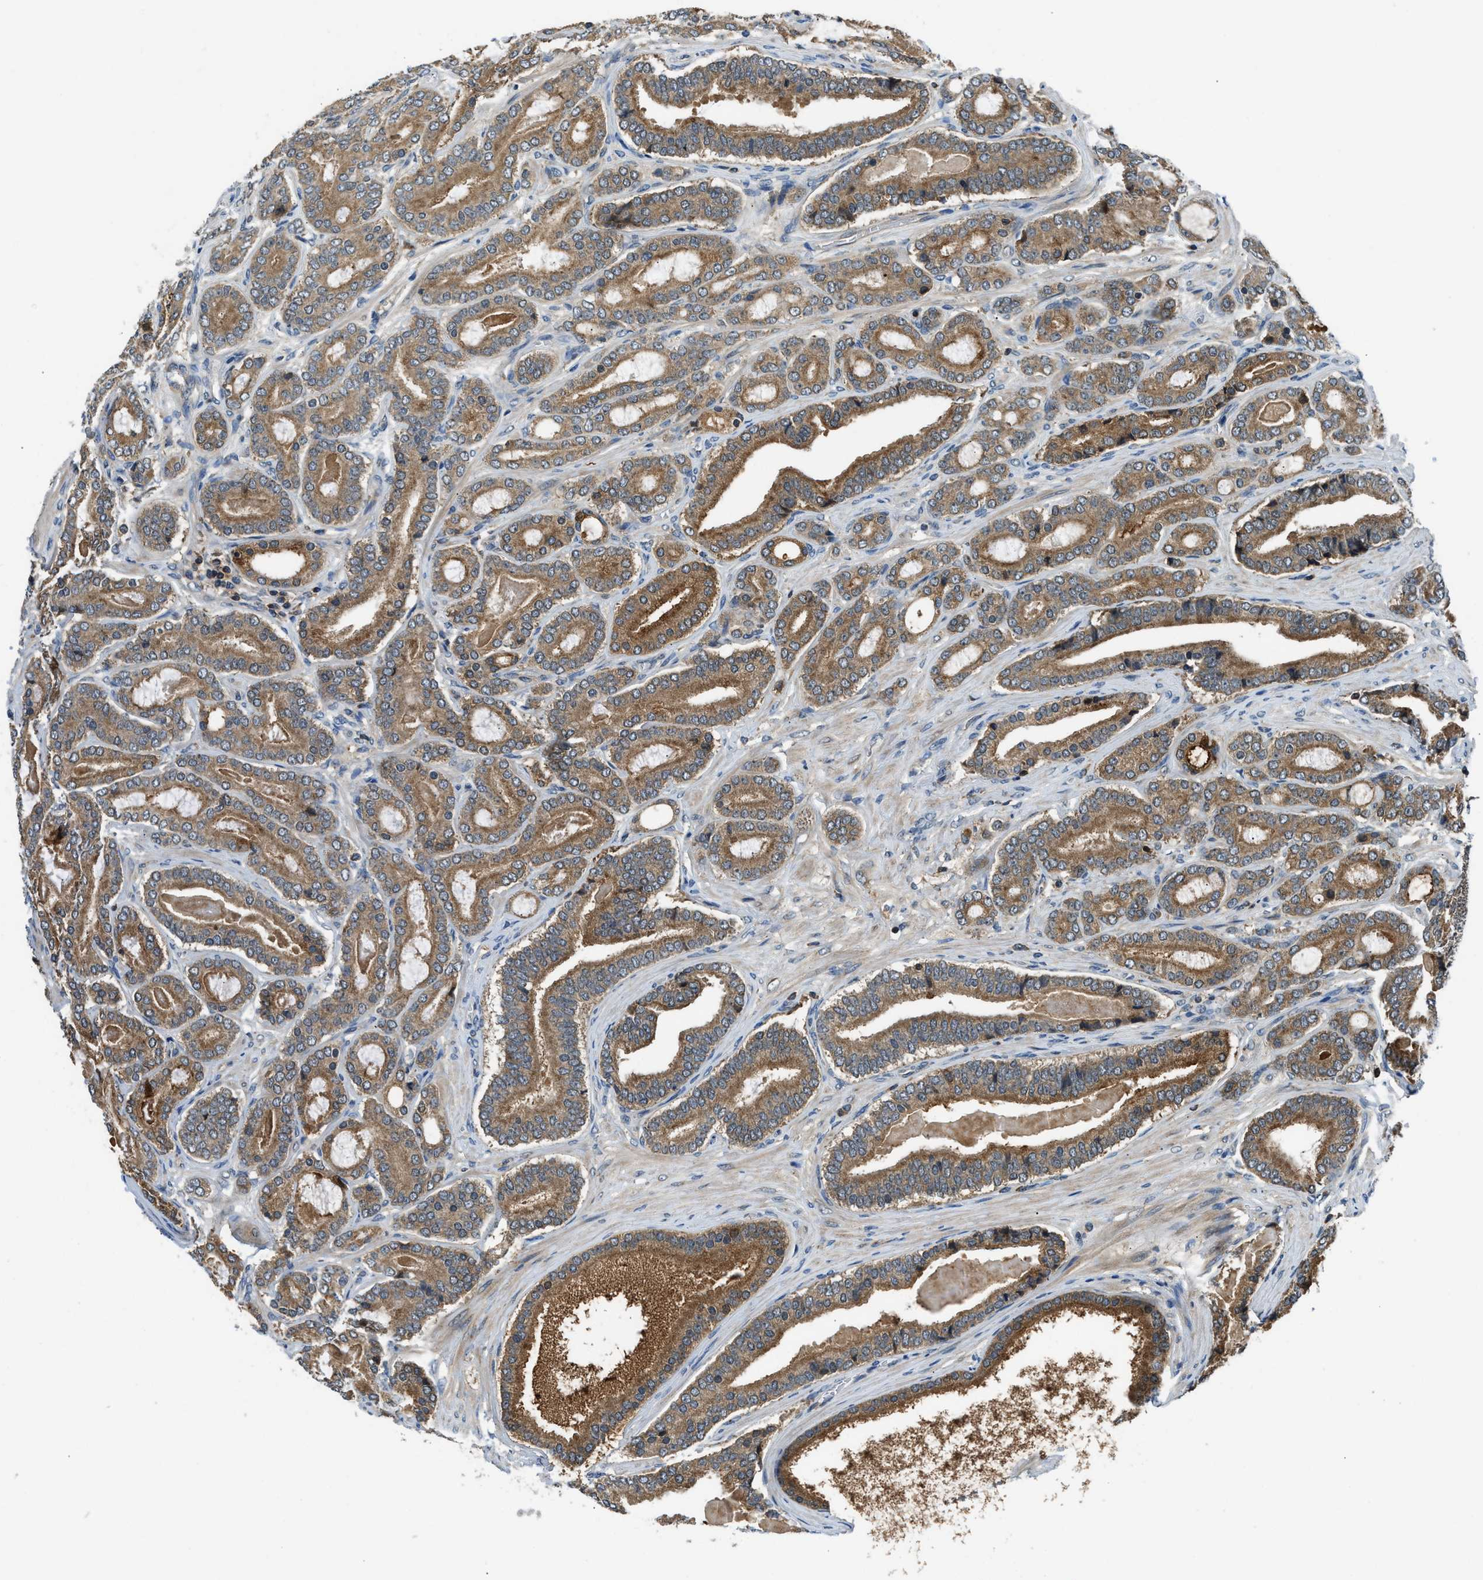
{"staining": {"intensity": "moderate", "quantity": ">75%", "location": "cytoplasmic/membranous"}, "tissue": "prostate cancer", "cell_type": "Tumor cells", "image_type": "cancer", "snomed": [{"axis": "morphology", "description": "Adenocarcinoma, High grade"}, {"axis": "topography", "description": "Prostate"}], "caption": "A high-resolution micrograph shows IHC staining of prostate cancer, which shows moderate cytoplasmic/membranous expression in approximately >75% of tumor cells.", "gene": "PAFAH2", "patient": {"sex": "male", "age": 60}}